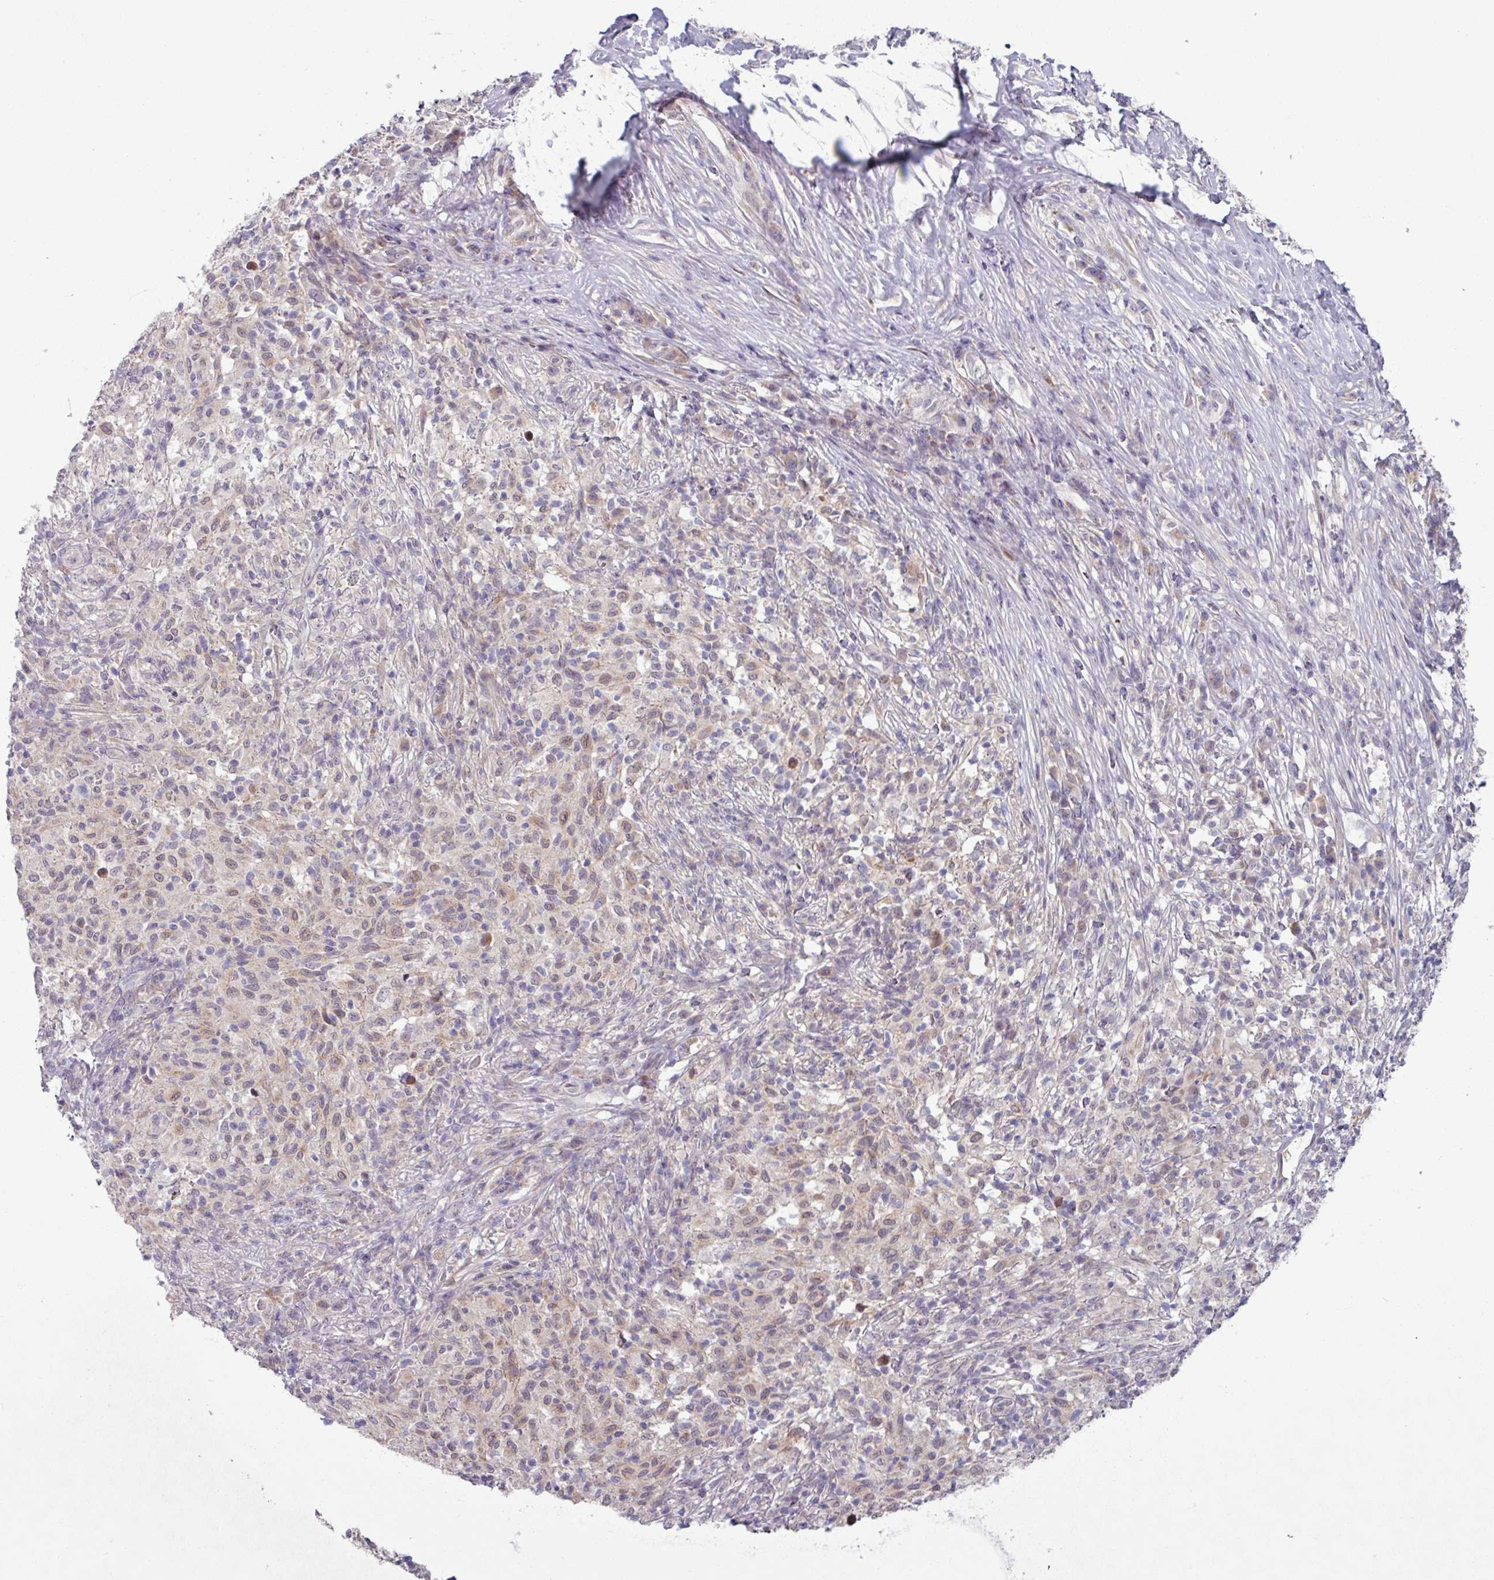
{"staining": {"intensity": "weak", "quantity": "<25%", "location": "cytoplasmic/membranous"}, "tissue": "melanoma", "cell_type": "Tumor cells", "image_type": "cancer", "snomed": [{"axis": "morphology", "description": "Malignant melanoma, NOS"}, {"axis": "topography", "description": "Skin"}], "caption": "This is a photomicrograph of immunohistochemistry (IHC) staining of malignant melanoma, which shows no expression in tumor cells. Nuclei are stained in blue.", "gene": "OGFOD3", "patient": {"sex": "male", "age": 66}}